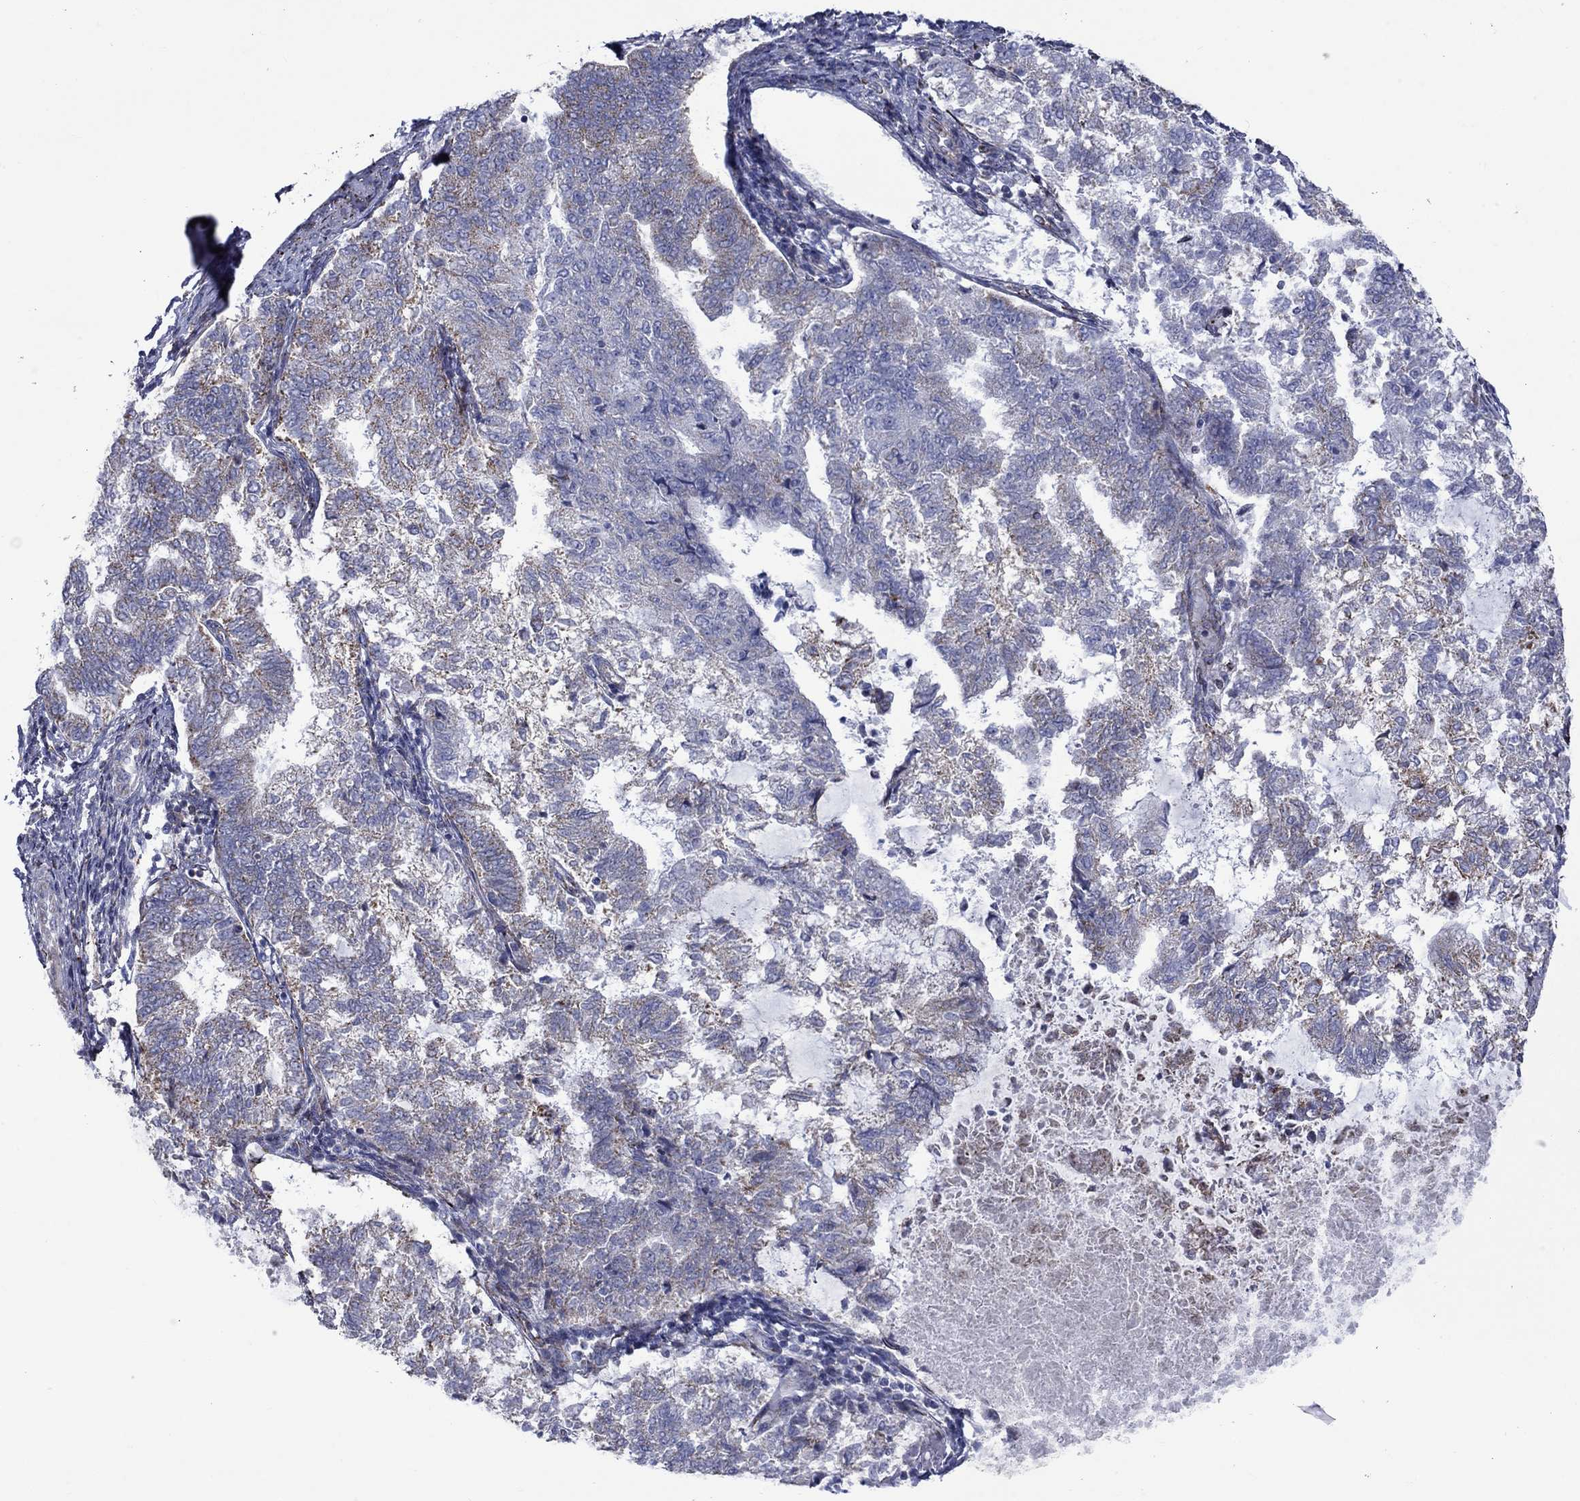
{"staining": {"intensity": "strong", "quantity": "25%-75%", "location": "cytoplasmic/membranous"}, "tissue": "endometrial cancer", "cell_type": "Tumor cells", "image_type": "cancer", "snomed": [{"axis": "morphology", "description": "Adenocarcinoma, NOS"}, {"axis": "topography", "description": "Endometrium"}], "caption": "A micrograph of endometrial cancer stained for a protein demonstrates strong cytoplasmic/membranous brown staining in tumor cells.", "gene": "CISD1", "patient": {"sex": "female", "age": 65}}